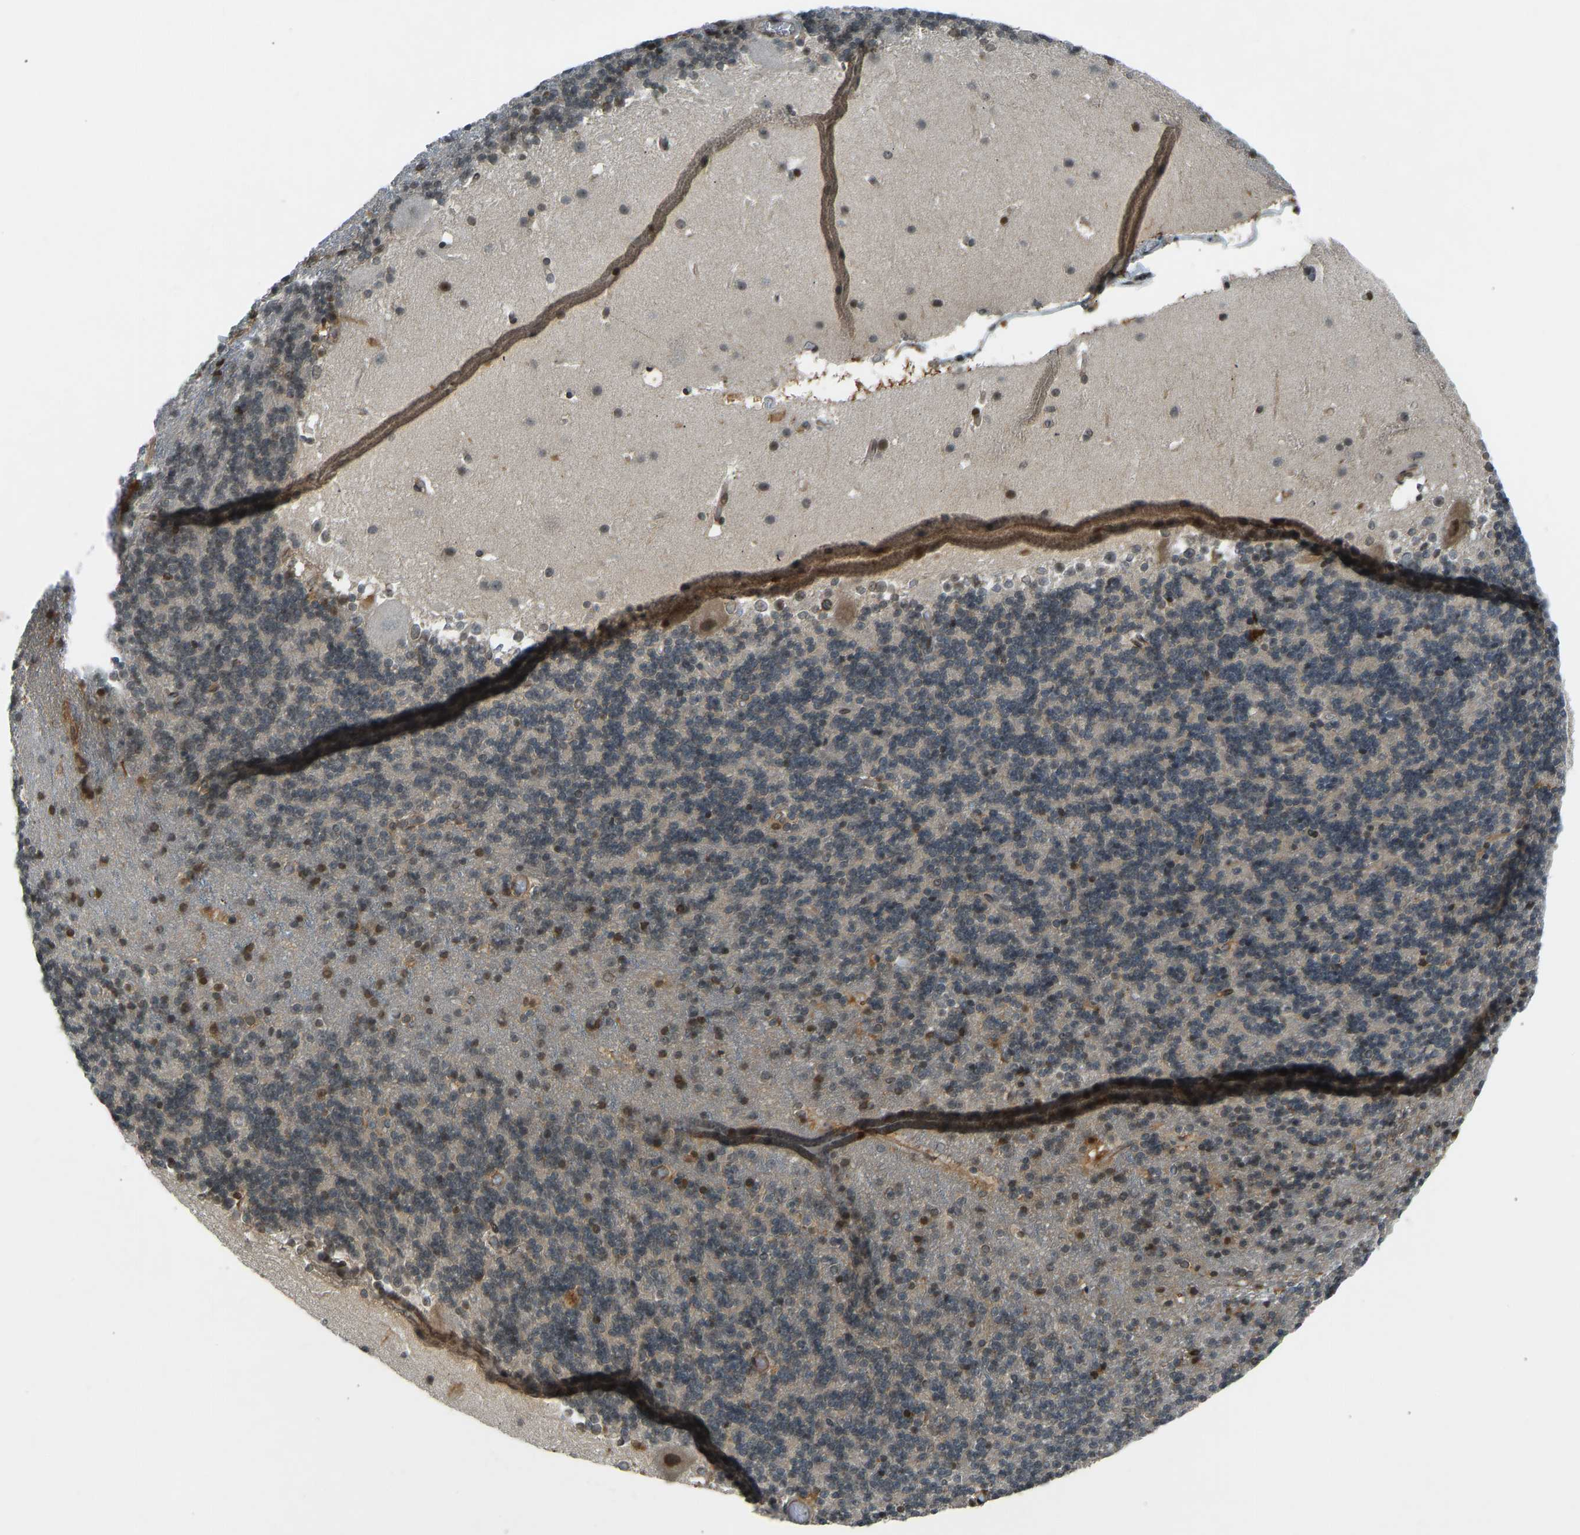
{"staining": {"intensity": "moderate", "quantity": "25%-75%", "location": "cytoplasmic/membranous,nuclear"}, "tissue": "cerebellum", "cell_type": "Cells in granular layer", "image_type": "normal", "snomed": [{"axis": "morphology", "description": "Normal tissue, NOS"}, {"axis": "topography", "description": "Cerebellum"}], "caption": "Moderate cytoplasmic/membranous,nuclear expression for a protein is present in about 25%-75% of cells in granular layer of unremarkable cerebellum using IHC.", "gene": "SVOPL", "patient": {"sex": "male", "age": 45}}